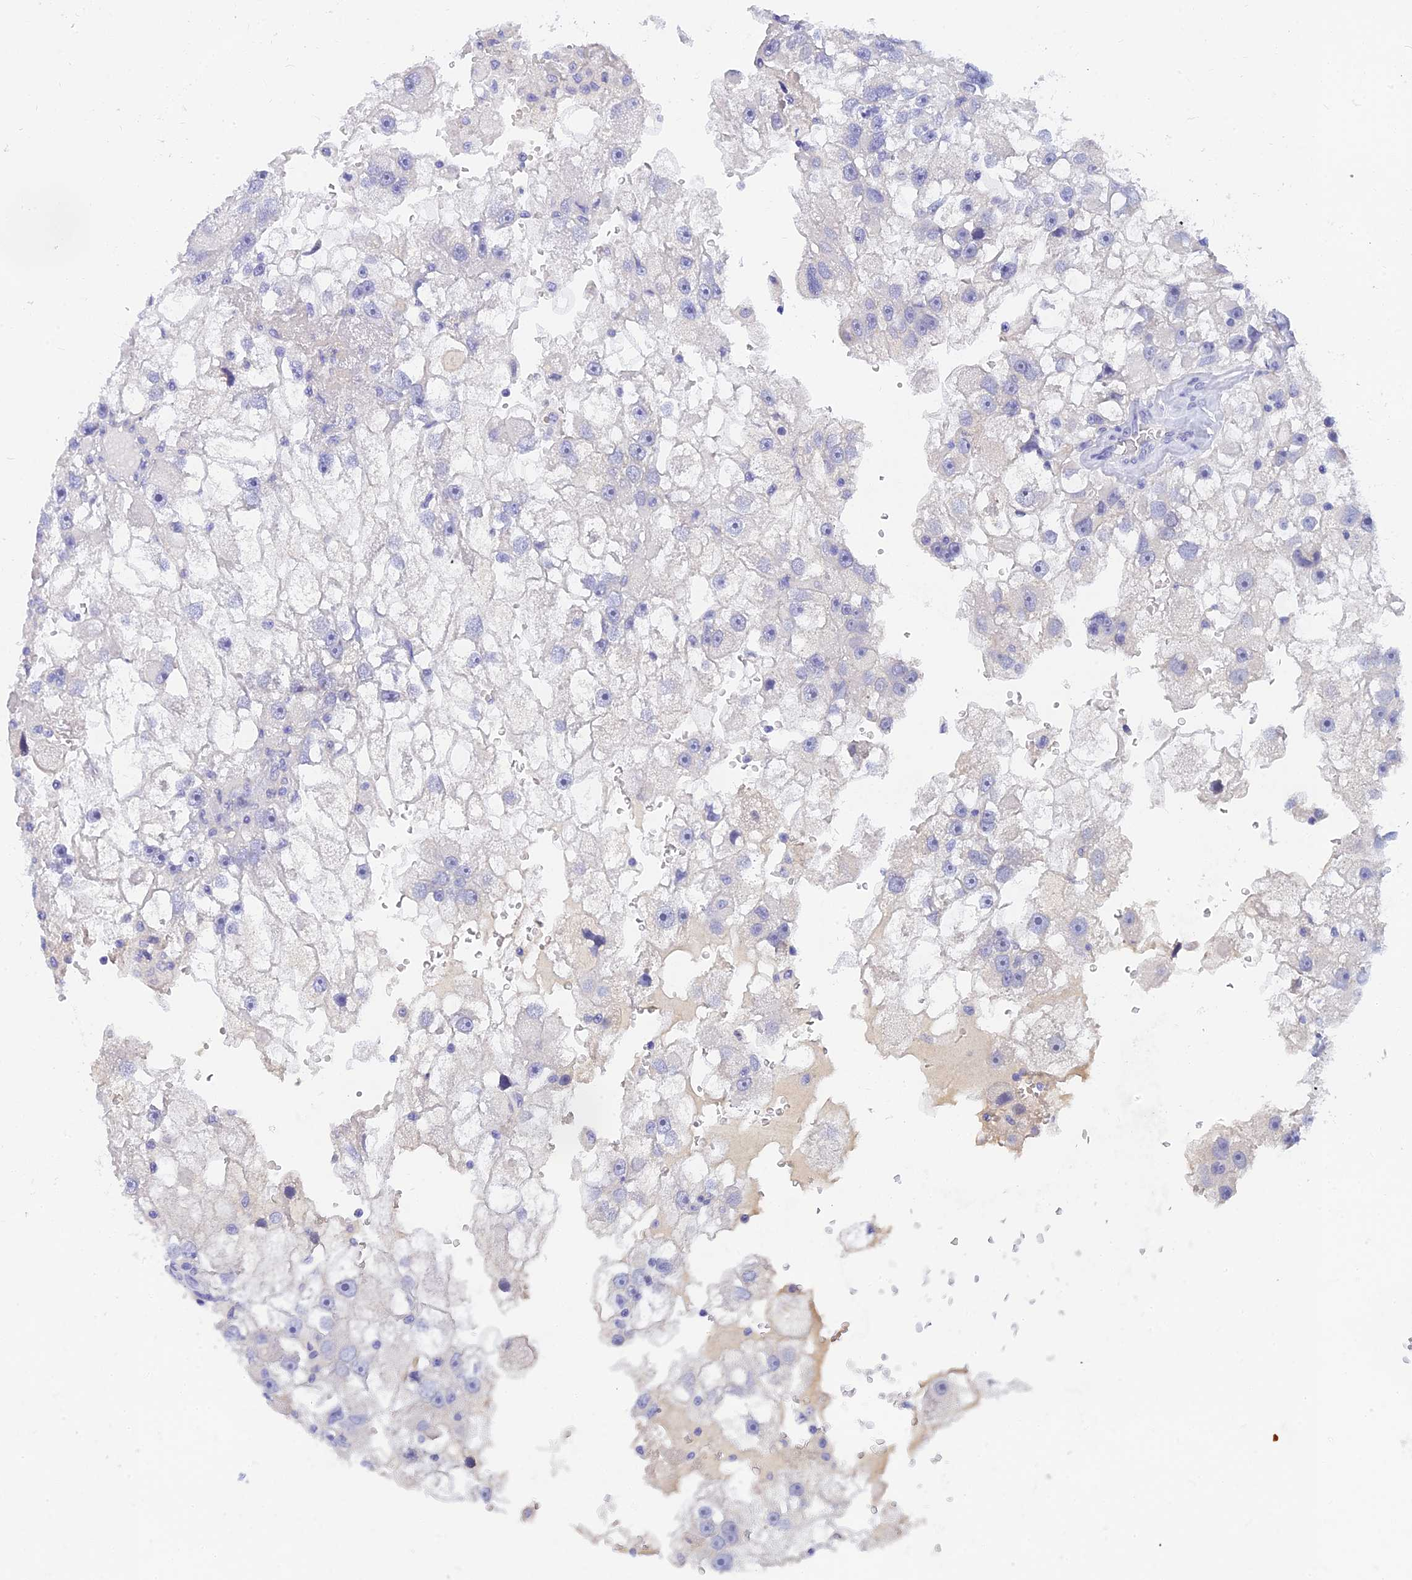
{"staining": {"intensity": "negative", "quantity": "none", "location": "none"}, "tissue": "renal cancer", "cell_type": "Tumor cells", "image_type": "cancer", "snomed": [{"axis": "morphology", "description": "Adenocarcinoma, NOS"}, {"axis": "topography", "description": "Kidney"}], "caption": "Tumor cells show no significant positivity in adenocarcinoma (renal).", "gene": "TMEM161B", "patient": {"sex": "male", "age": 63}}